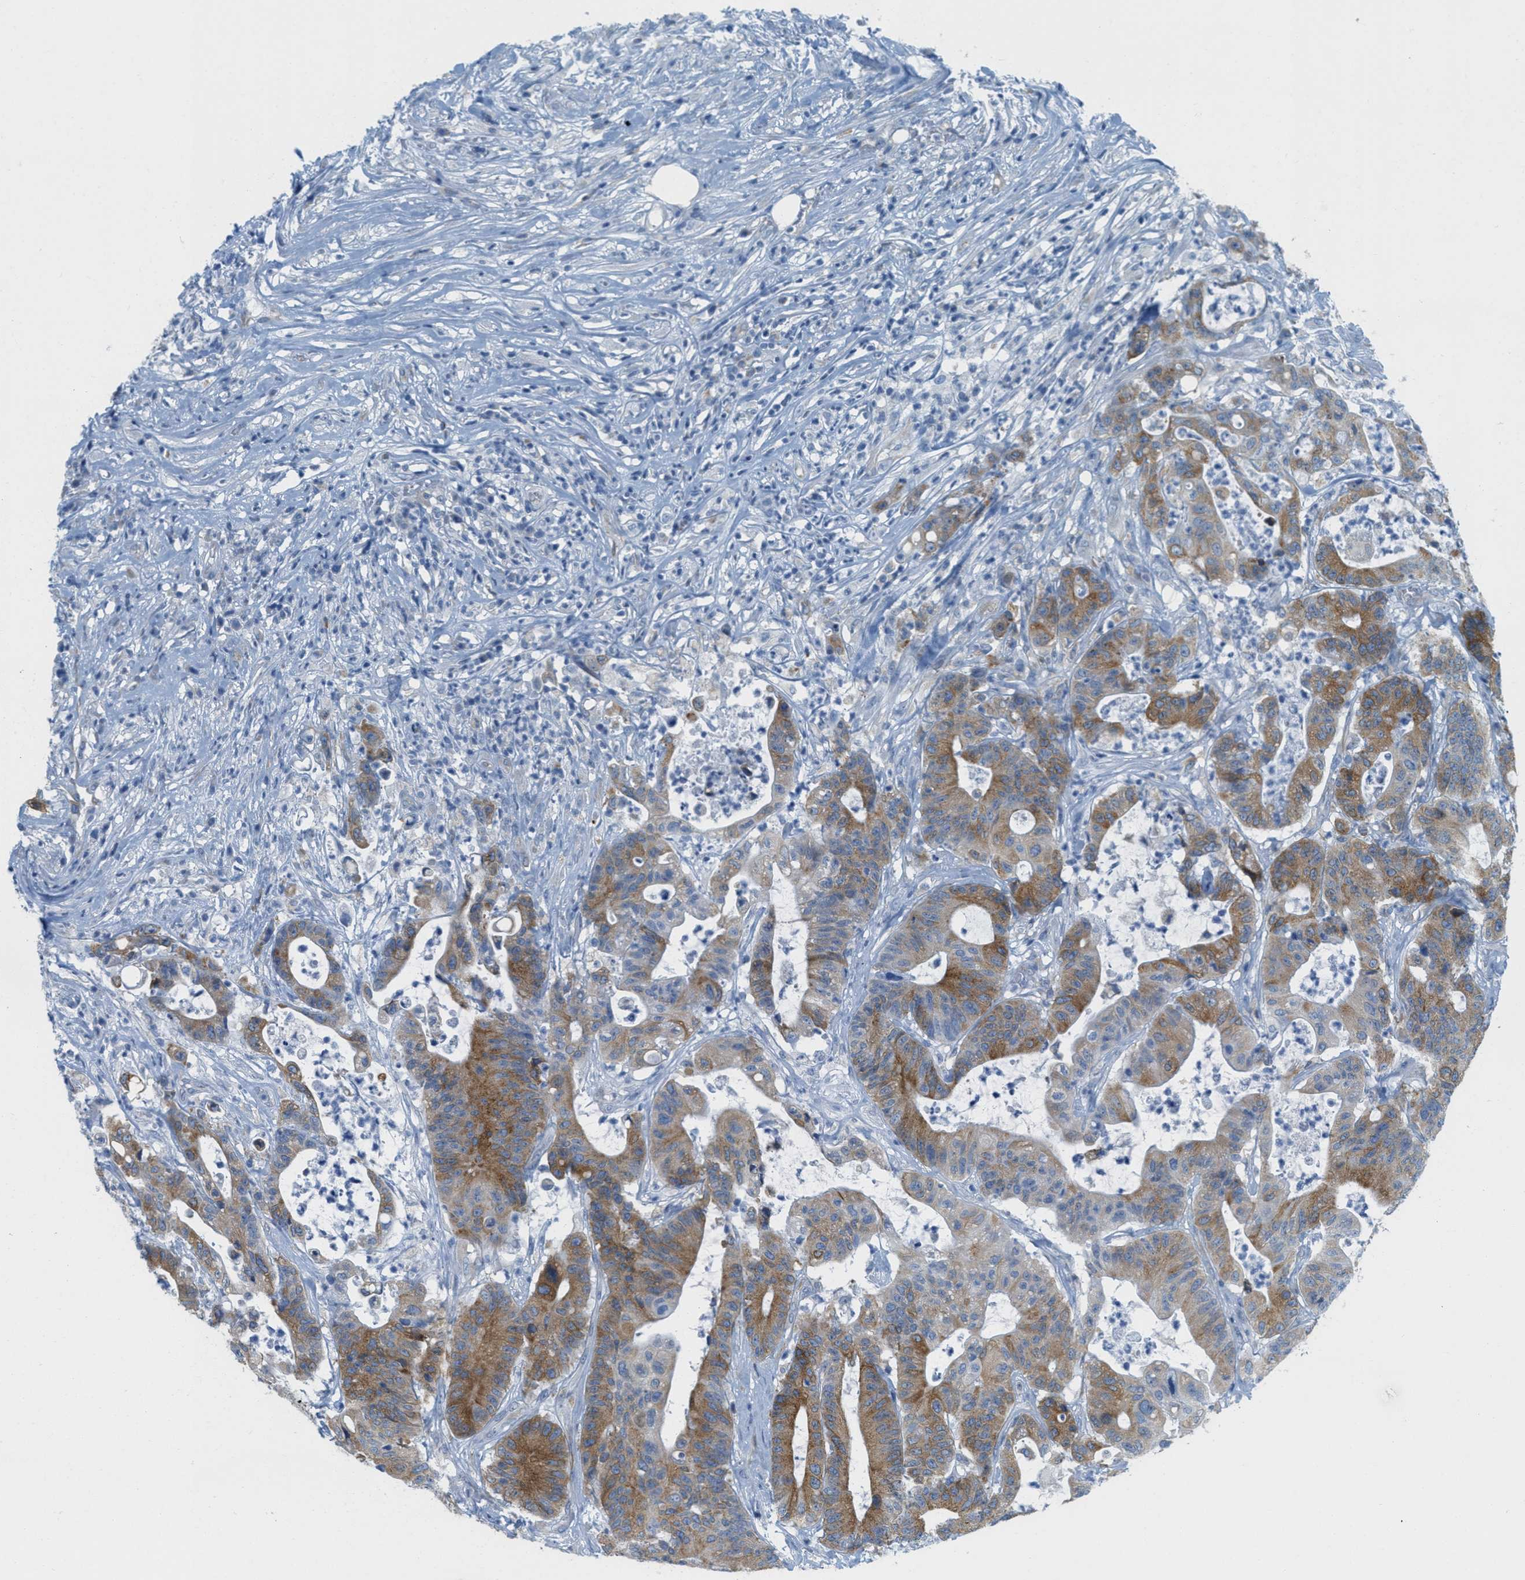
{"staining": {"intensity": "moderate", "quantity": ">75%", "location": "cytoplasmic/membranous"}, "tissue": "colorectal cancer", "cell_type": "Tumor cells", "image_type": "cancer", "snomed": [{"axis": "morphology", "description": "Adenocarcinoma, NOS"}, {"axis": "topography", "description": "Colon"}], "caption": "A medium amount of moderate cytoplasmic/membranous expression is present in about >75% of tumor cells in adenocarcinoma (colorectal) tissue. The protein is stained brown, and the nuclei are stained in blue (DAB IHC with brightfield microscopy, high magnification).", "gene": "TEX264", "patient": {"sex": "female", "age": 84}}